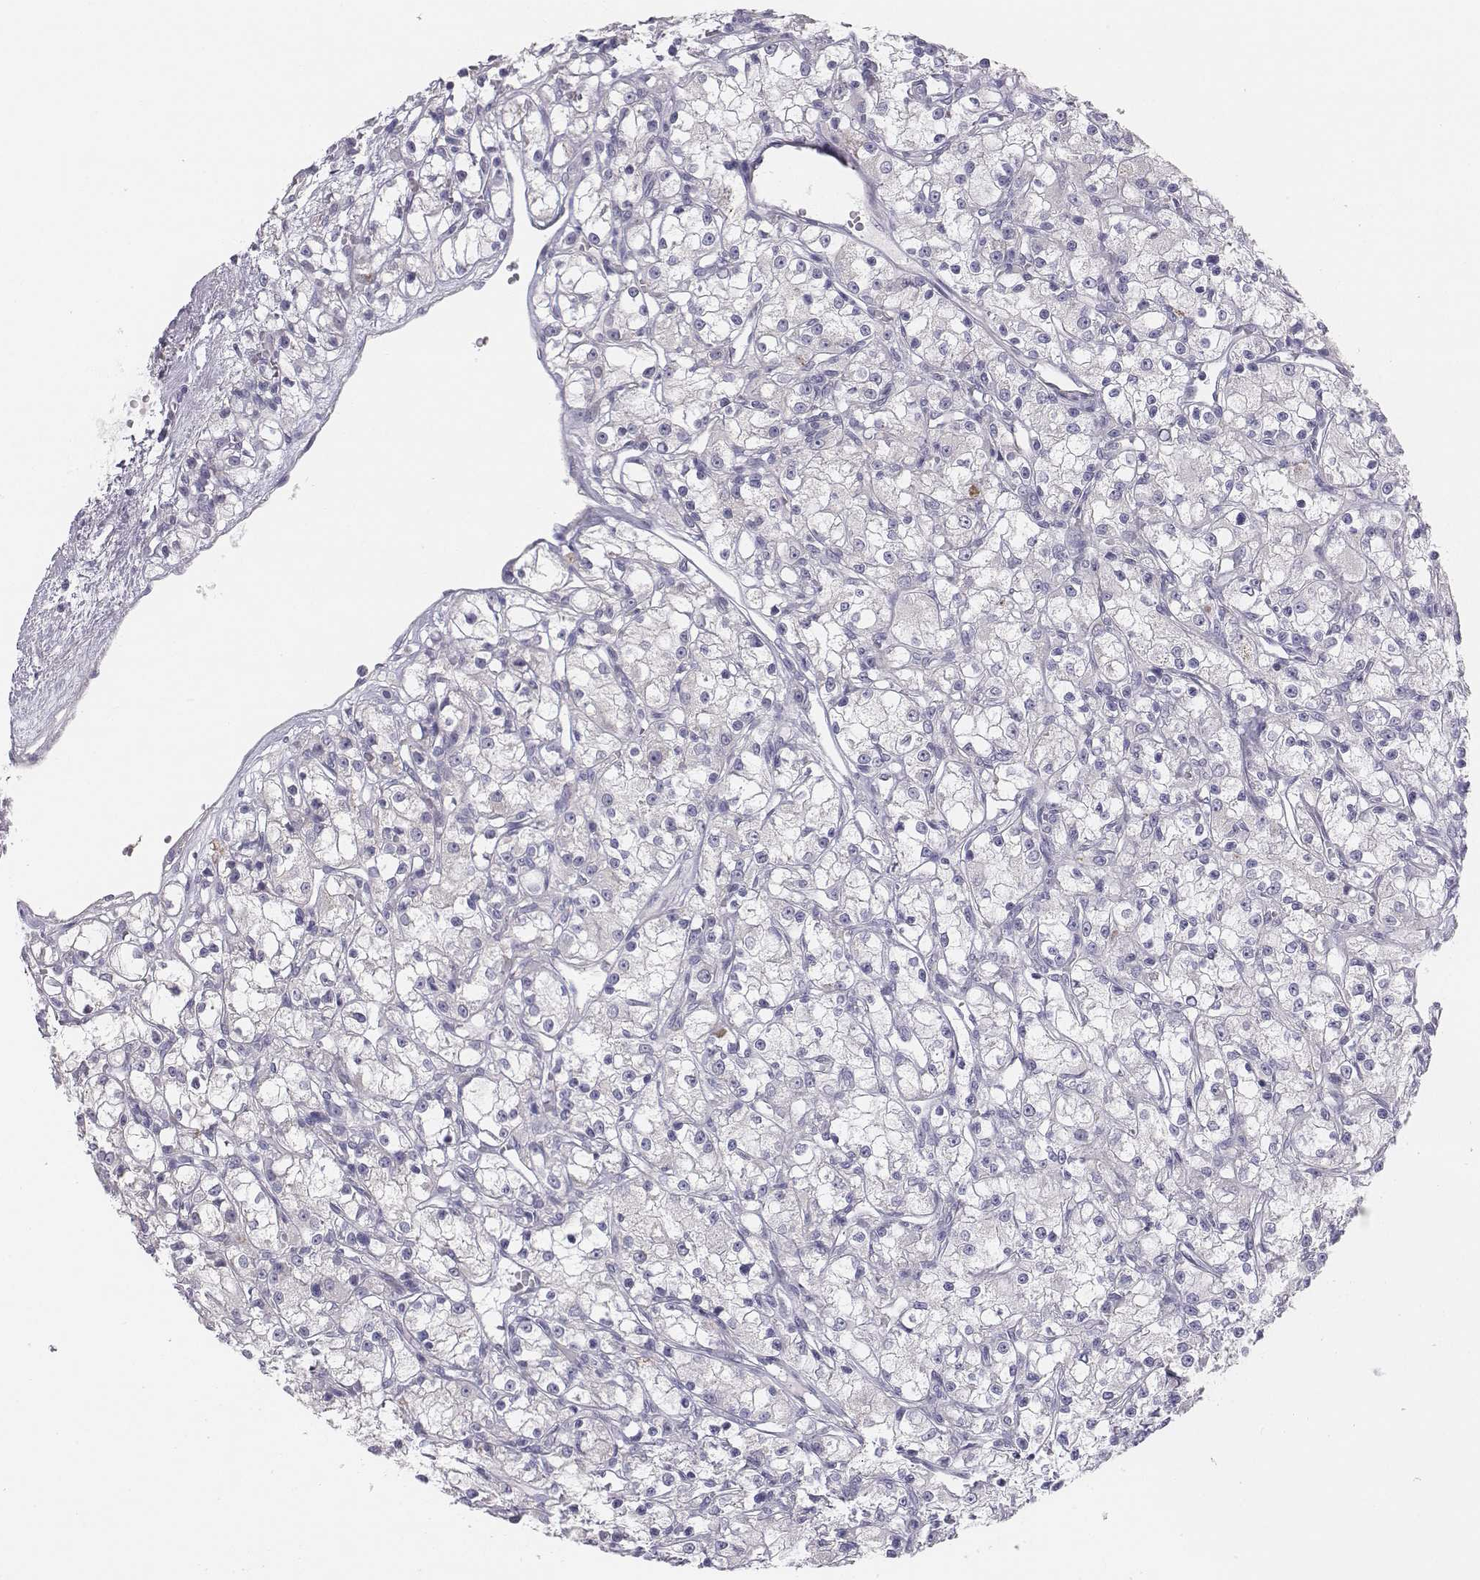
{"staining": {"intensity": "negative", "quantity": "none", "location": "none"}, "tissue": "renal cancer", "cell_type": "Tumor cells", "image_type": "cancer", "snomed": [{"axis": "morphology", "description": "Adenocarcinoma, NOS"}, {"axis": "topography", "description": "Kidney"}], "caption": "Micrograph shows no significant protein staining in tumor cells of adenocarcinoma (renal). (Brightfield microscopy of DAB IHC at high magnification).", "gene": "CHST14", "patient": {"sex": "female", "age": 59}}